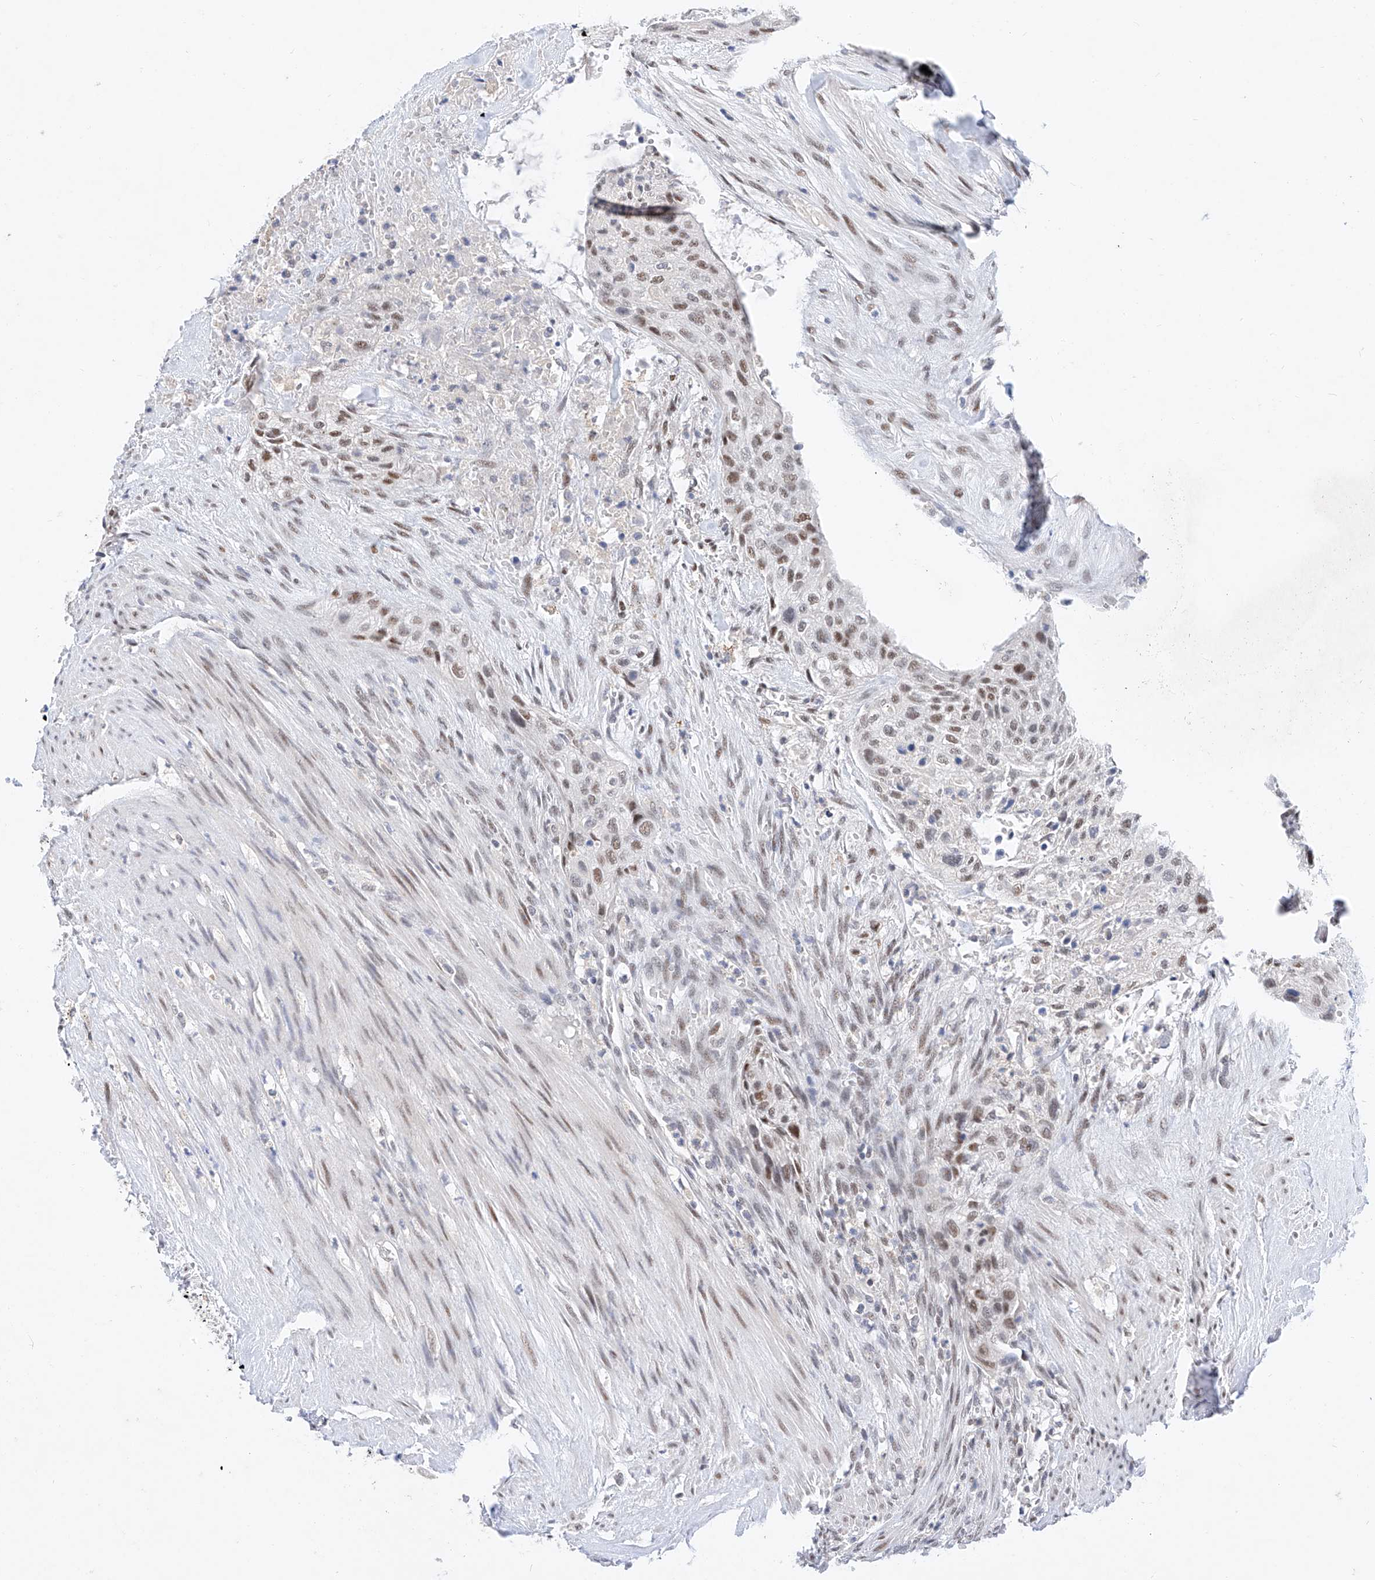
{"staining": {"intensity": "moderate", "quantity": ">75%", "location": "nuclear"}, "tissue": "urothelial cancer", "cell_type": "Tumor cells", "image_type": "cancer", "snomed": [{"axis": "morphology", "description": "Urothelial carcinoma, High grade"}, {"axis": "topography", "description": "Urinary bladder"}], "caption": "Urothelial cancer was stained to show a protein in brown. There is medium levels of moderate nuclear staining in about >75% of tumor cells.", "gene": "KCNJ1", "patient": {"sex": "male", "age": 35}}